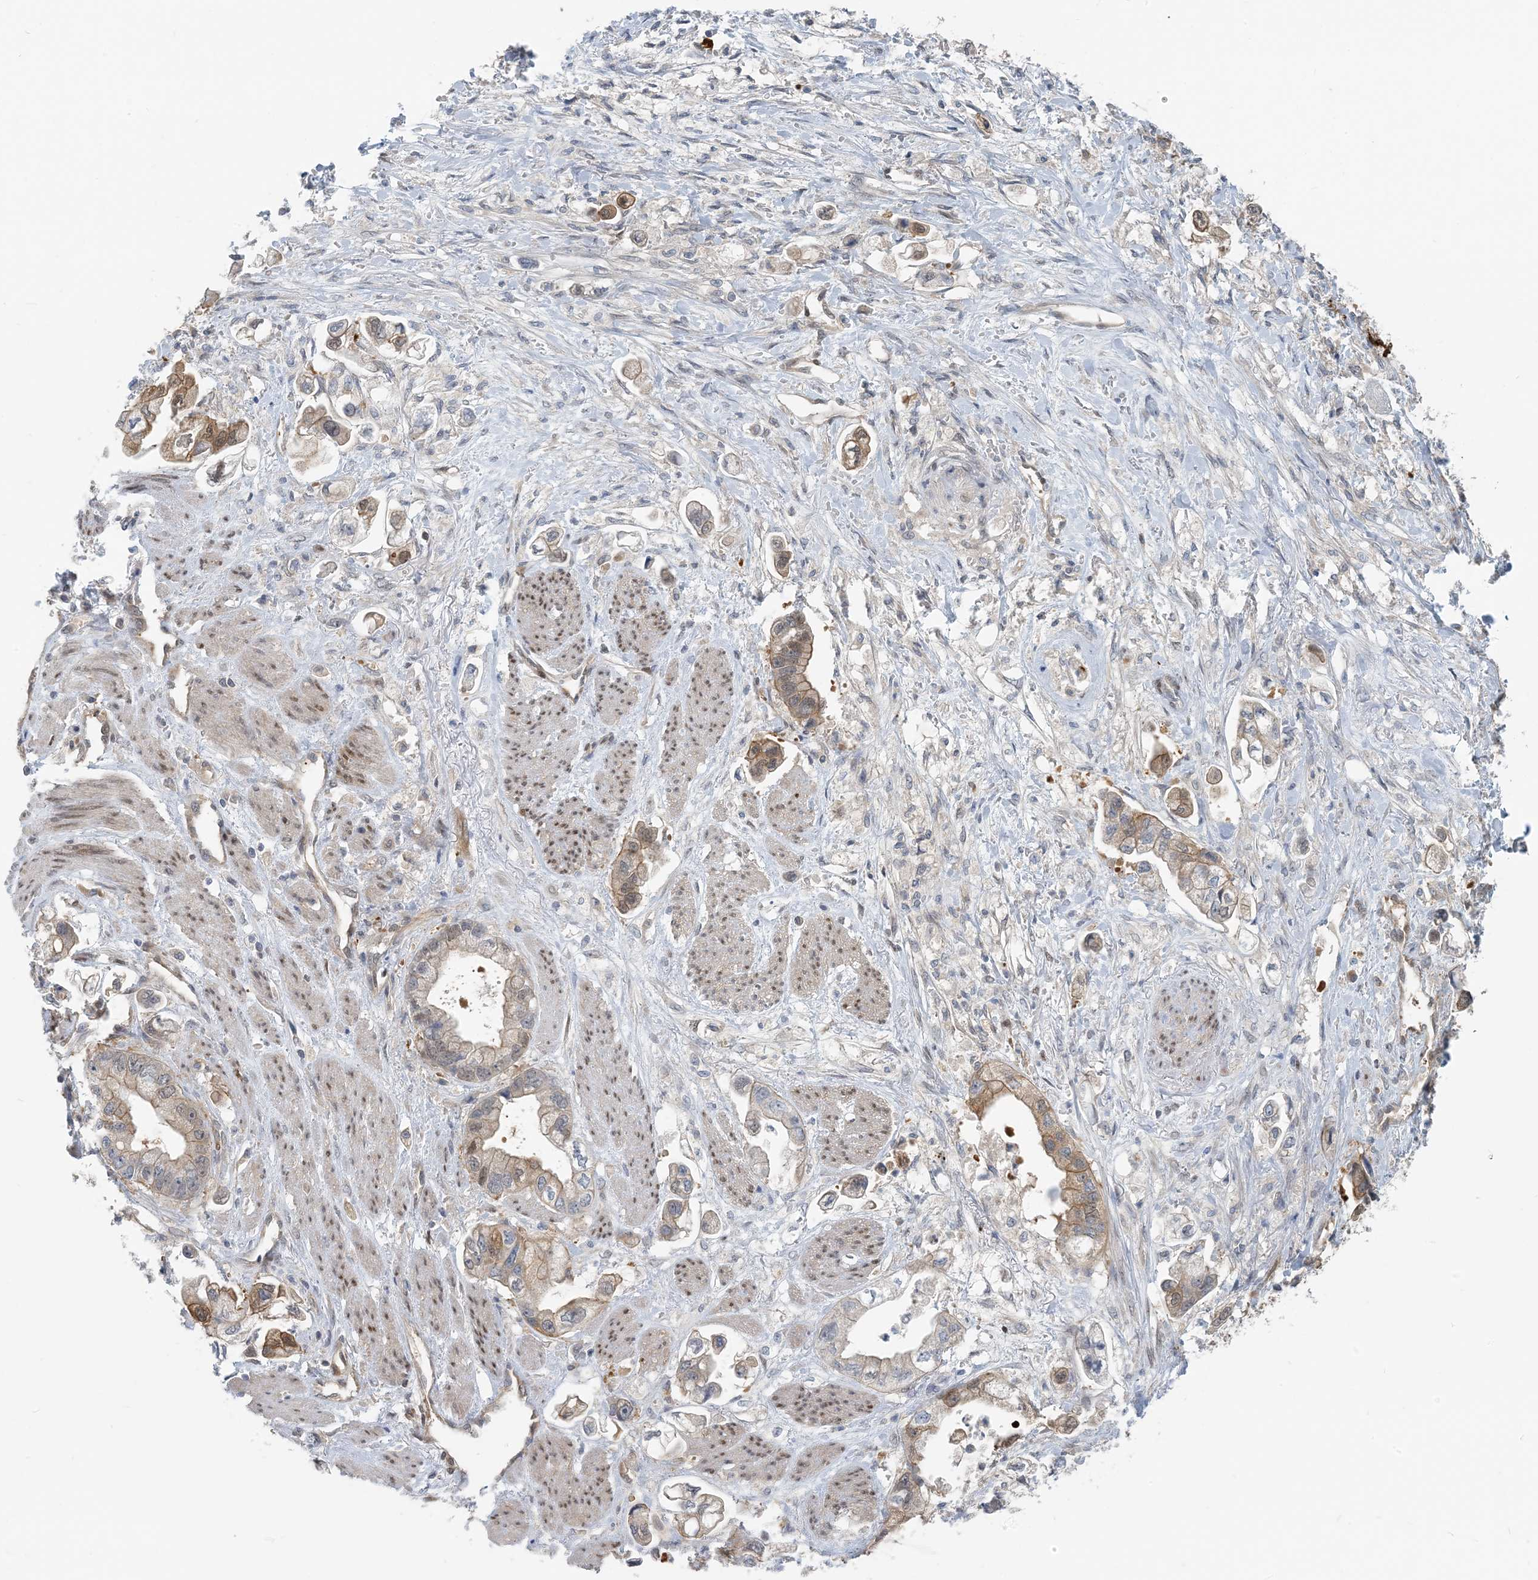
{"staining": {"intensity": "moderate", "quantity": "25%-75%", "location": "cytoplasmic/membranous"}, "tissue": "stomach cancer", "cell_type": "Tumor cells", "image_type": "cancer", "snomed": [{"axis": "morphology", "description": "Adenocarcinoma, NOS"}, {"axis": "topography", "description": "Stomach"}], "caption": "About 25%-75% of tumor cells in stomach cancer display moderate cytoplasmic/membranous protein positivity as visualized by brown immunohistochemical staining.", "gene": "ZC3H12A", "patient": {"sex": "male", "age": 62}}